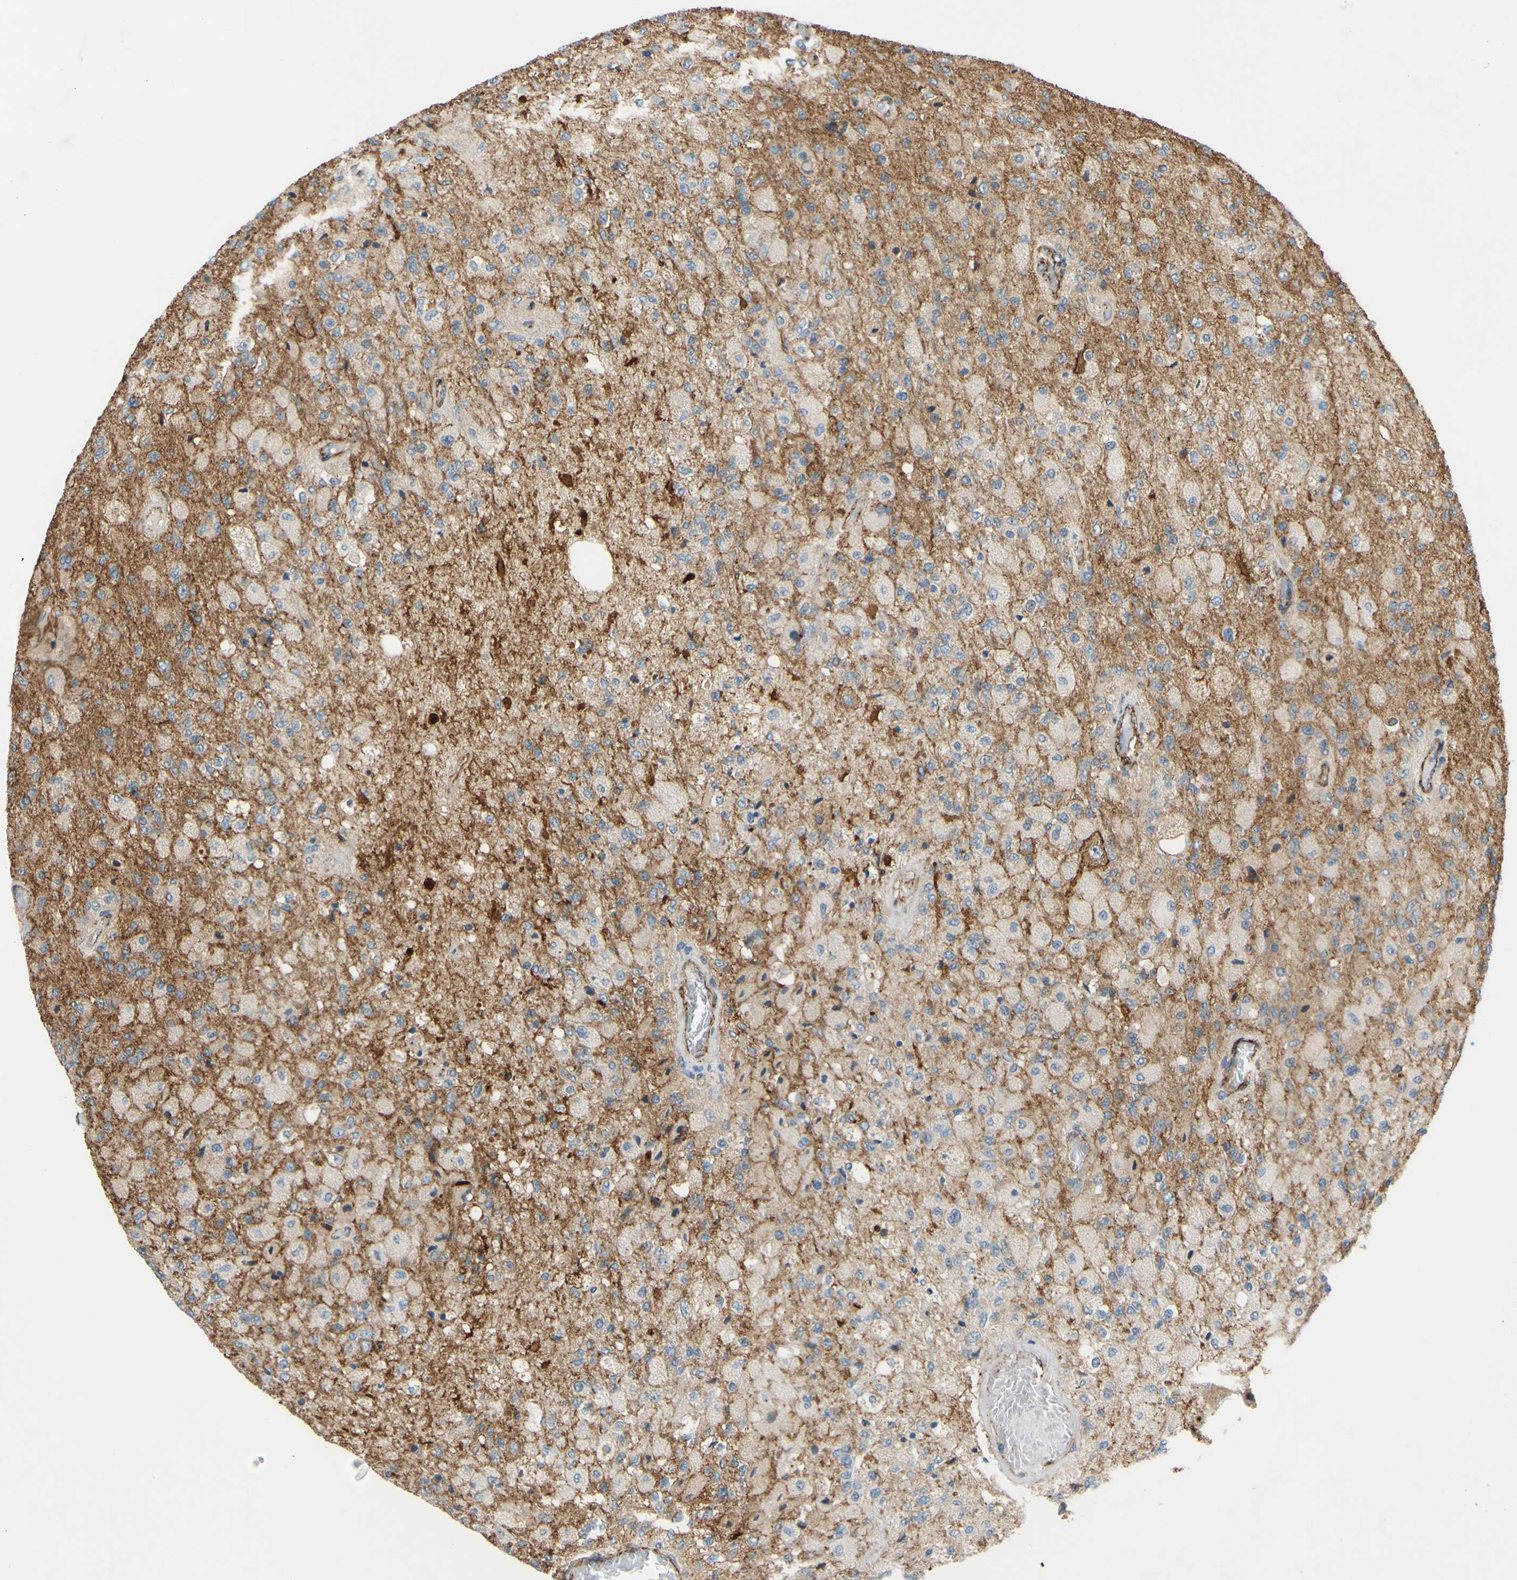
{"staining": {"intensity": "weak", "quantity": "25%-75%", "location": "cytoplasmic/membranous"}, "tissue": "glioma", "cell_type": "Tumor cells", "image_type": "cancer", "snomed": [{"axis": "morphology", "description": "Normal tissue, NOS"}, {"axis": "morphology", "description": "Glioma, malignant, High grade"}, {"axis": "topography", "description": "Cerebral cortex"}], "caption": "Protein expression analysis of human malignant high-grade glioma reveals weak cytoplasmic/membranous staining in approximately 25%-75% of tumor cells.", "gene": "POR", "patient": {"sex": "male", "age": 77}}